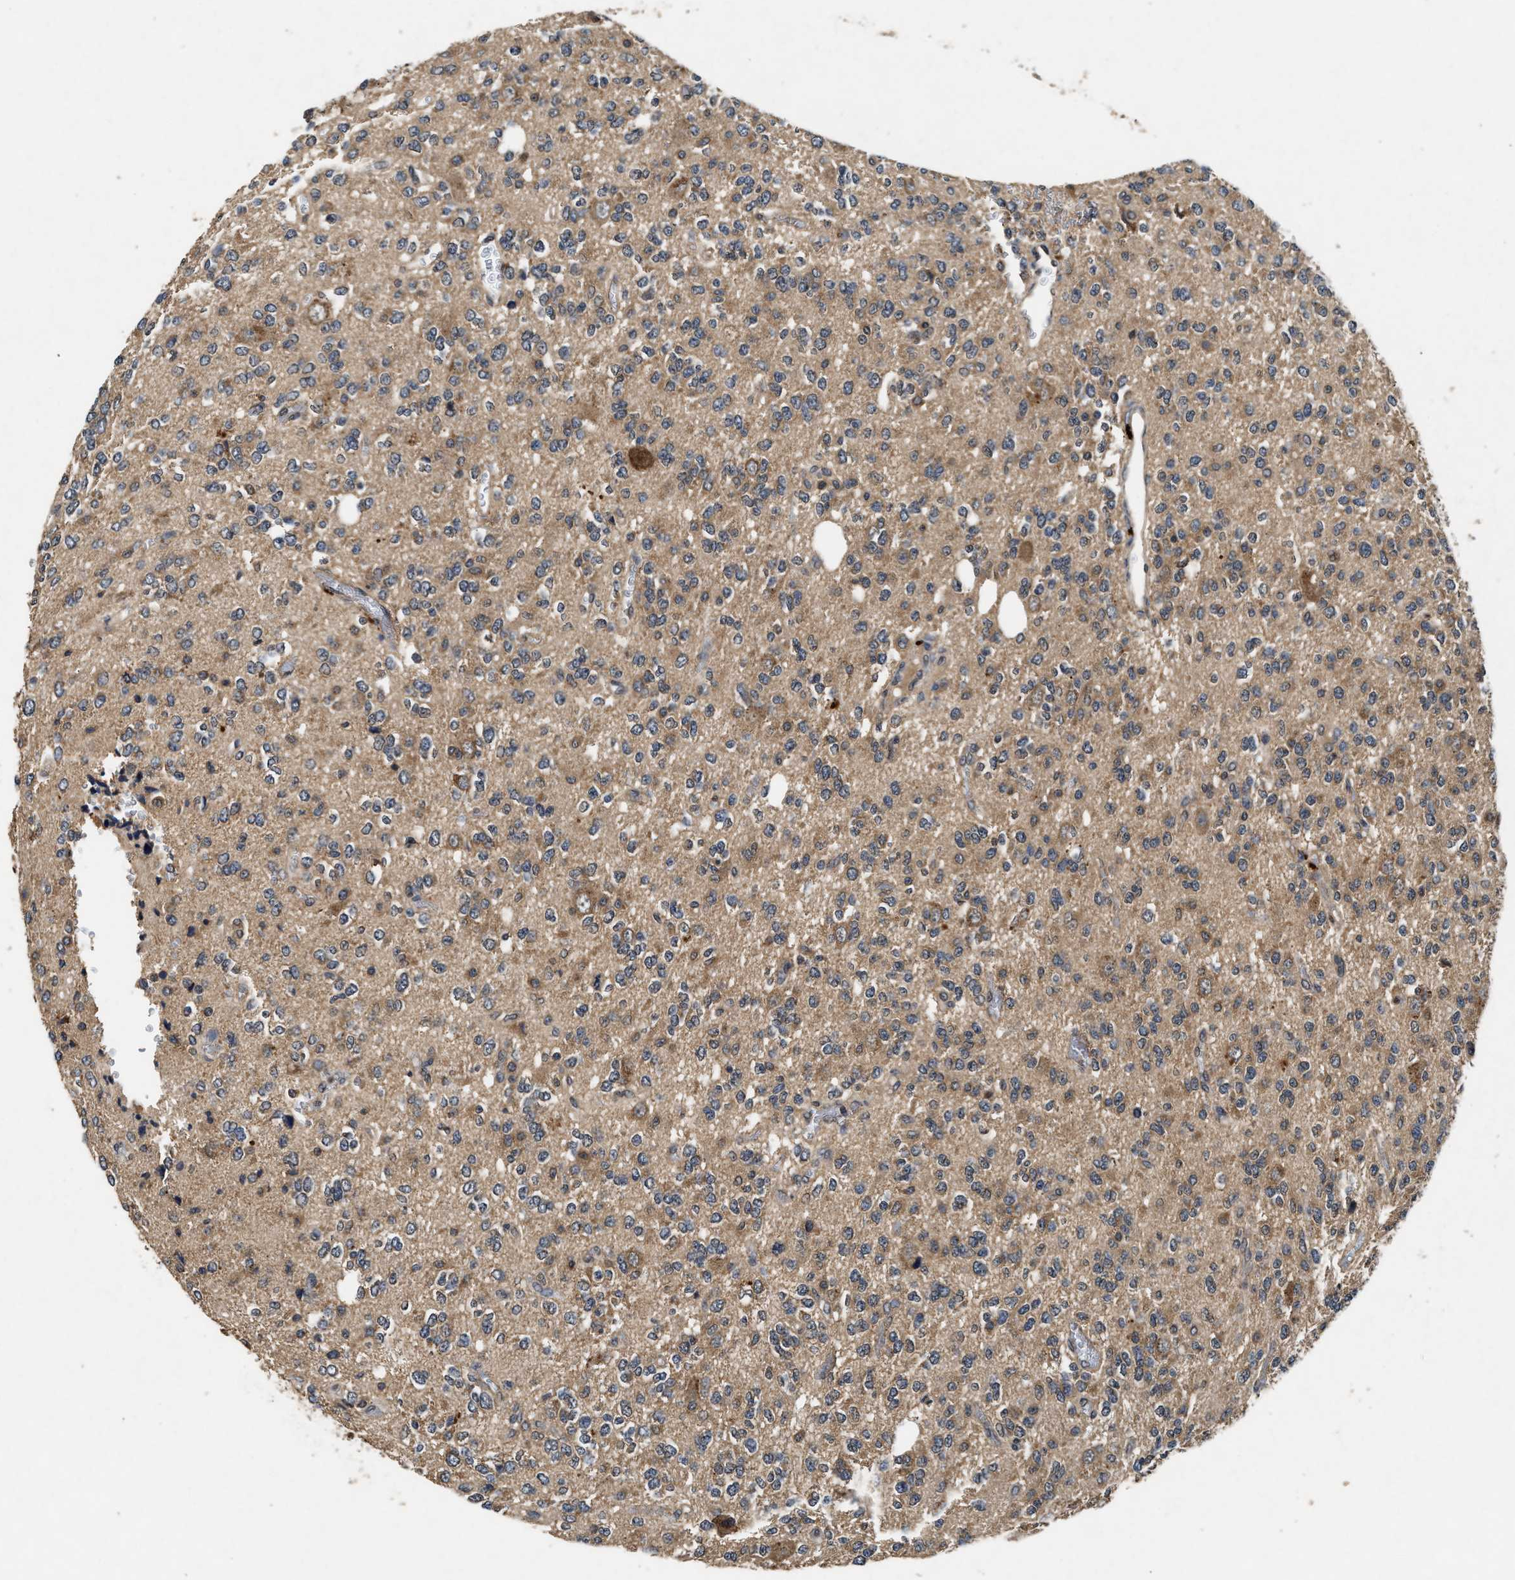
{"staining": {"intensity": "moderate", "quantity": ">75%", "location": "cytoplasmic/membranous"}, "tissue": "glioma", "cell_type": "Tumor cells", "image_type": "cancer", "snomed": [{"axis": "morphology", "description": "Glioma, malignant, Low grade"}, {"axis": "topography", "description": "Brain"}], "caption": "Immunohistochemical staining of malignant low-grade glioma demonstrates medium levels of moderate cytoplasmic/membranous protein expression in approximately >75% of tumor cells. (DAB (3,3'-diaminobenzidine) IHC with brightfield microscopy, high magnification).", "gene": "PDAP1", "patient": {"sex": "male", "age": 38}}